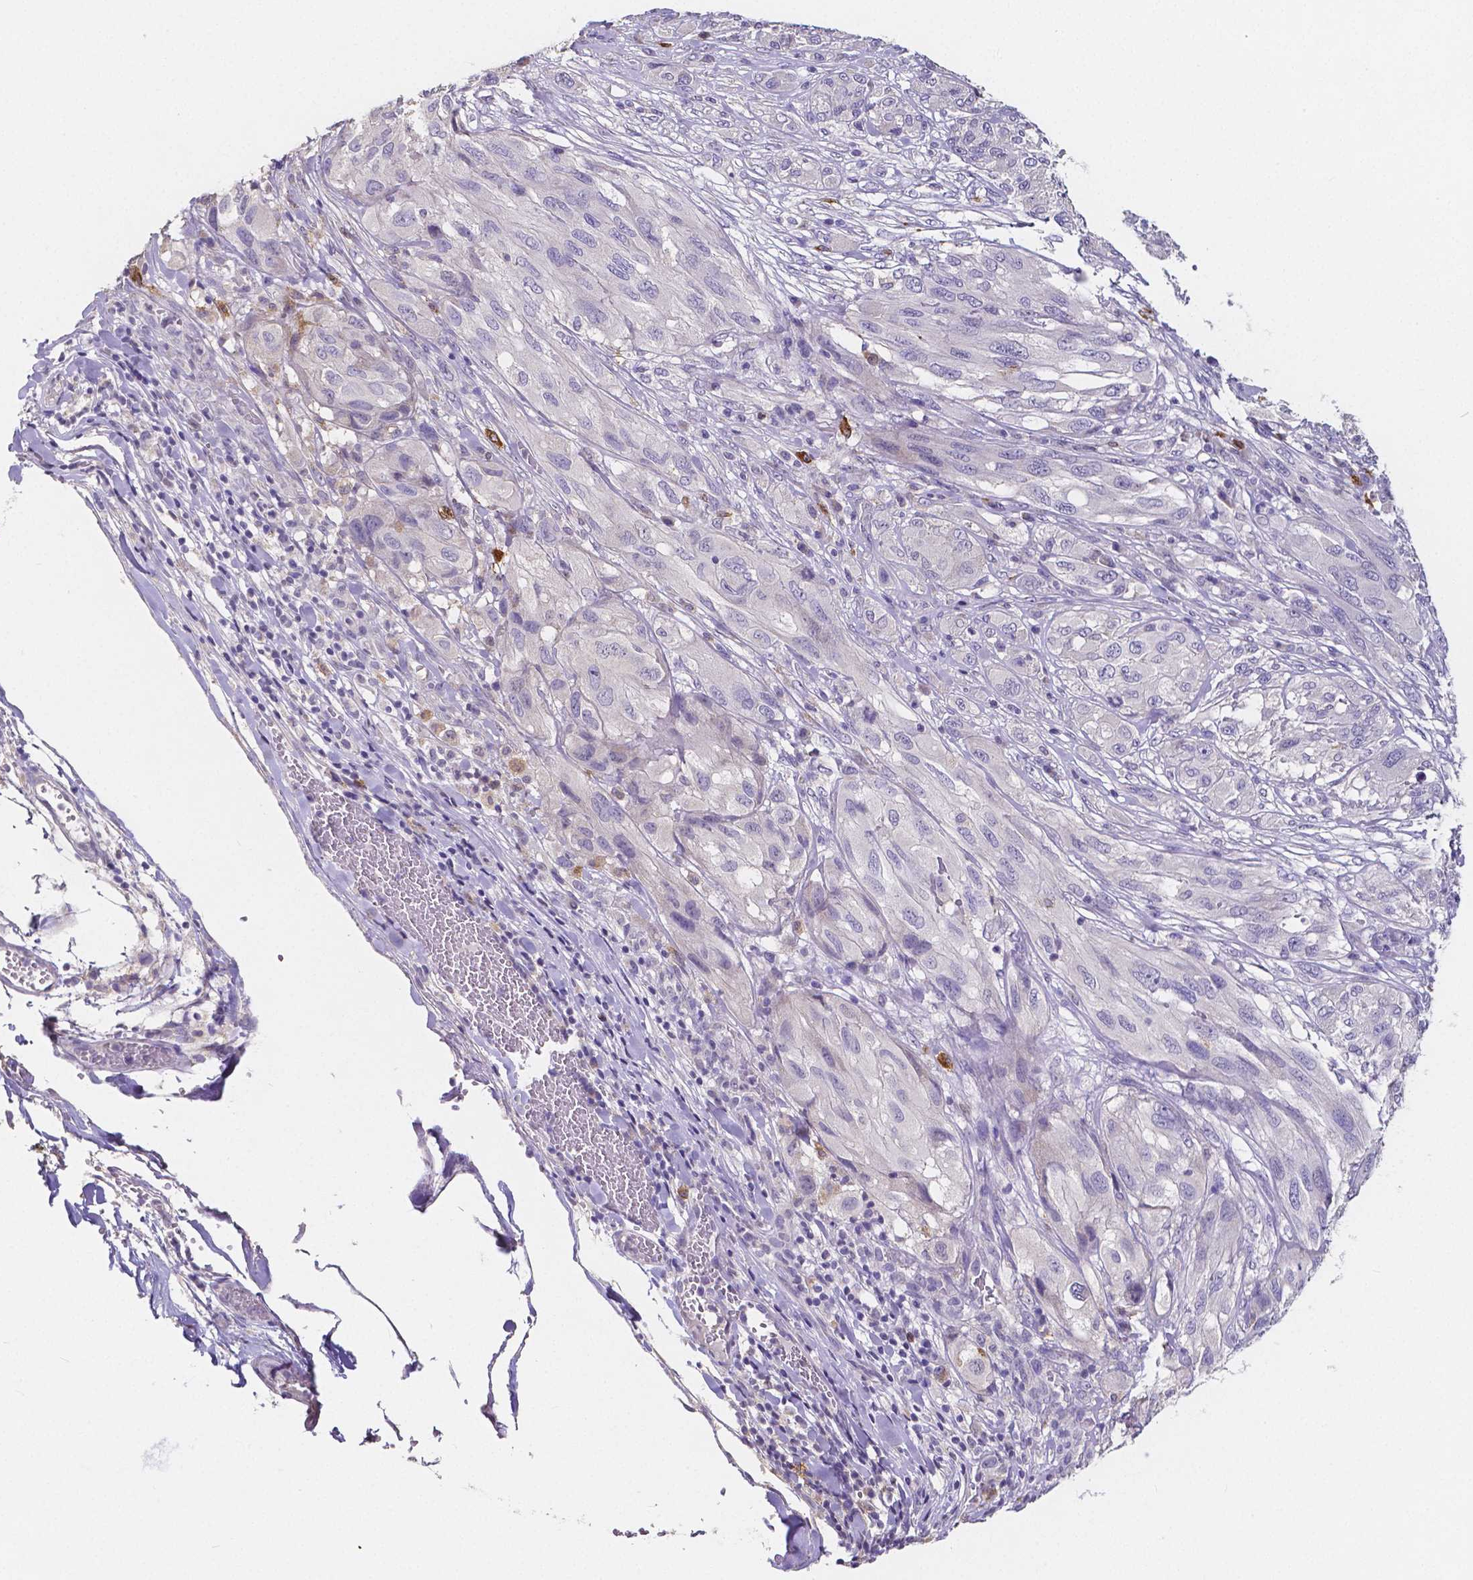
{"staining": {"intensity": "negative", "quantity": "none", "location": "none"}, "tissue": "melanoma", "cell_type": "Tumor cells", "image_type": "cancer", "snomed": [{"axis": "morphology", "description": "Malignant melanoma, NOS"}, {"axis": "topography", "description": "Skin"}], "caption": "Micrograph shows no protein positivity in tumor cells of melanoma tissue.", "gene": "ACP5", "patient": {"sex": "female", "age": 91}}